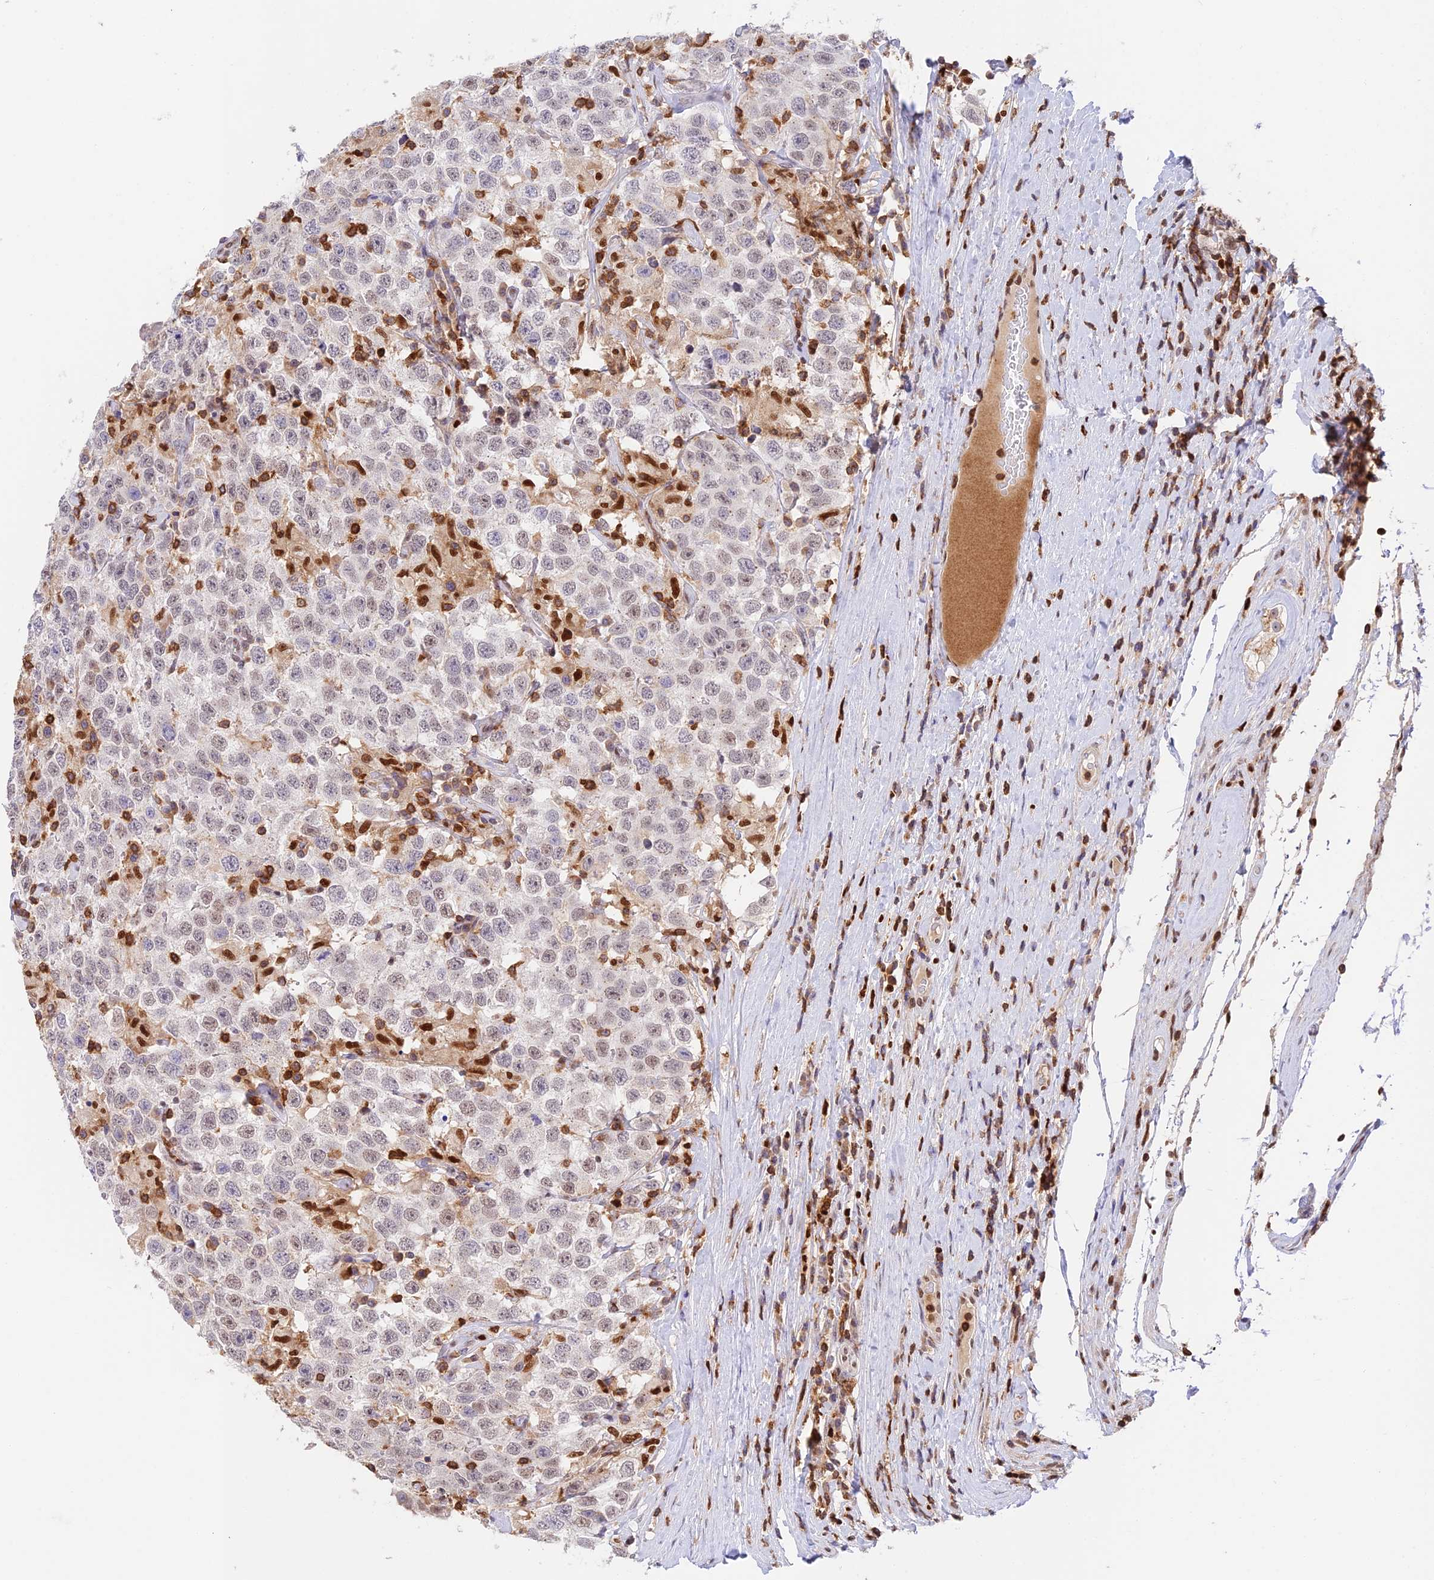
{"staining": {"intensity": "negative", "quantity": "none", "location": "none"}, "tissue": "testis cancer", "cell_type": "Tumor cells", "image_type": "cancer", "snomed": [{"axis": "morphology", "description": "Seminoma, NOS"}, {"axis": "topography", "description": "Testis"}], "caption": "Tumor cells show no significant expression in seminoma (testis).", "gene": "DENND1C", "patient": {"sex": "male", "age": 41}}